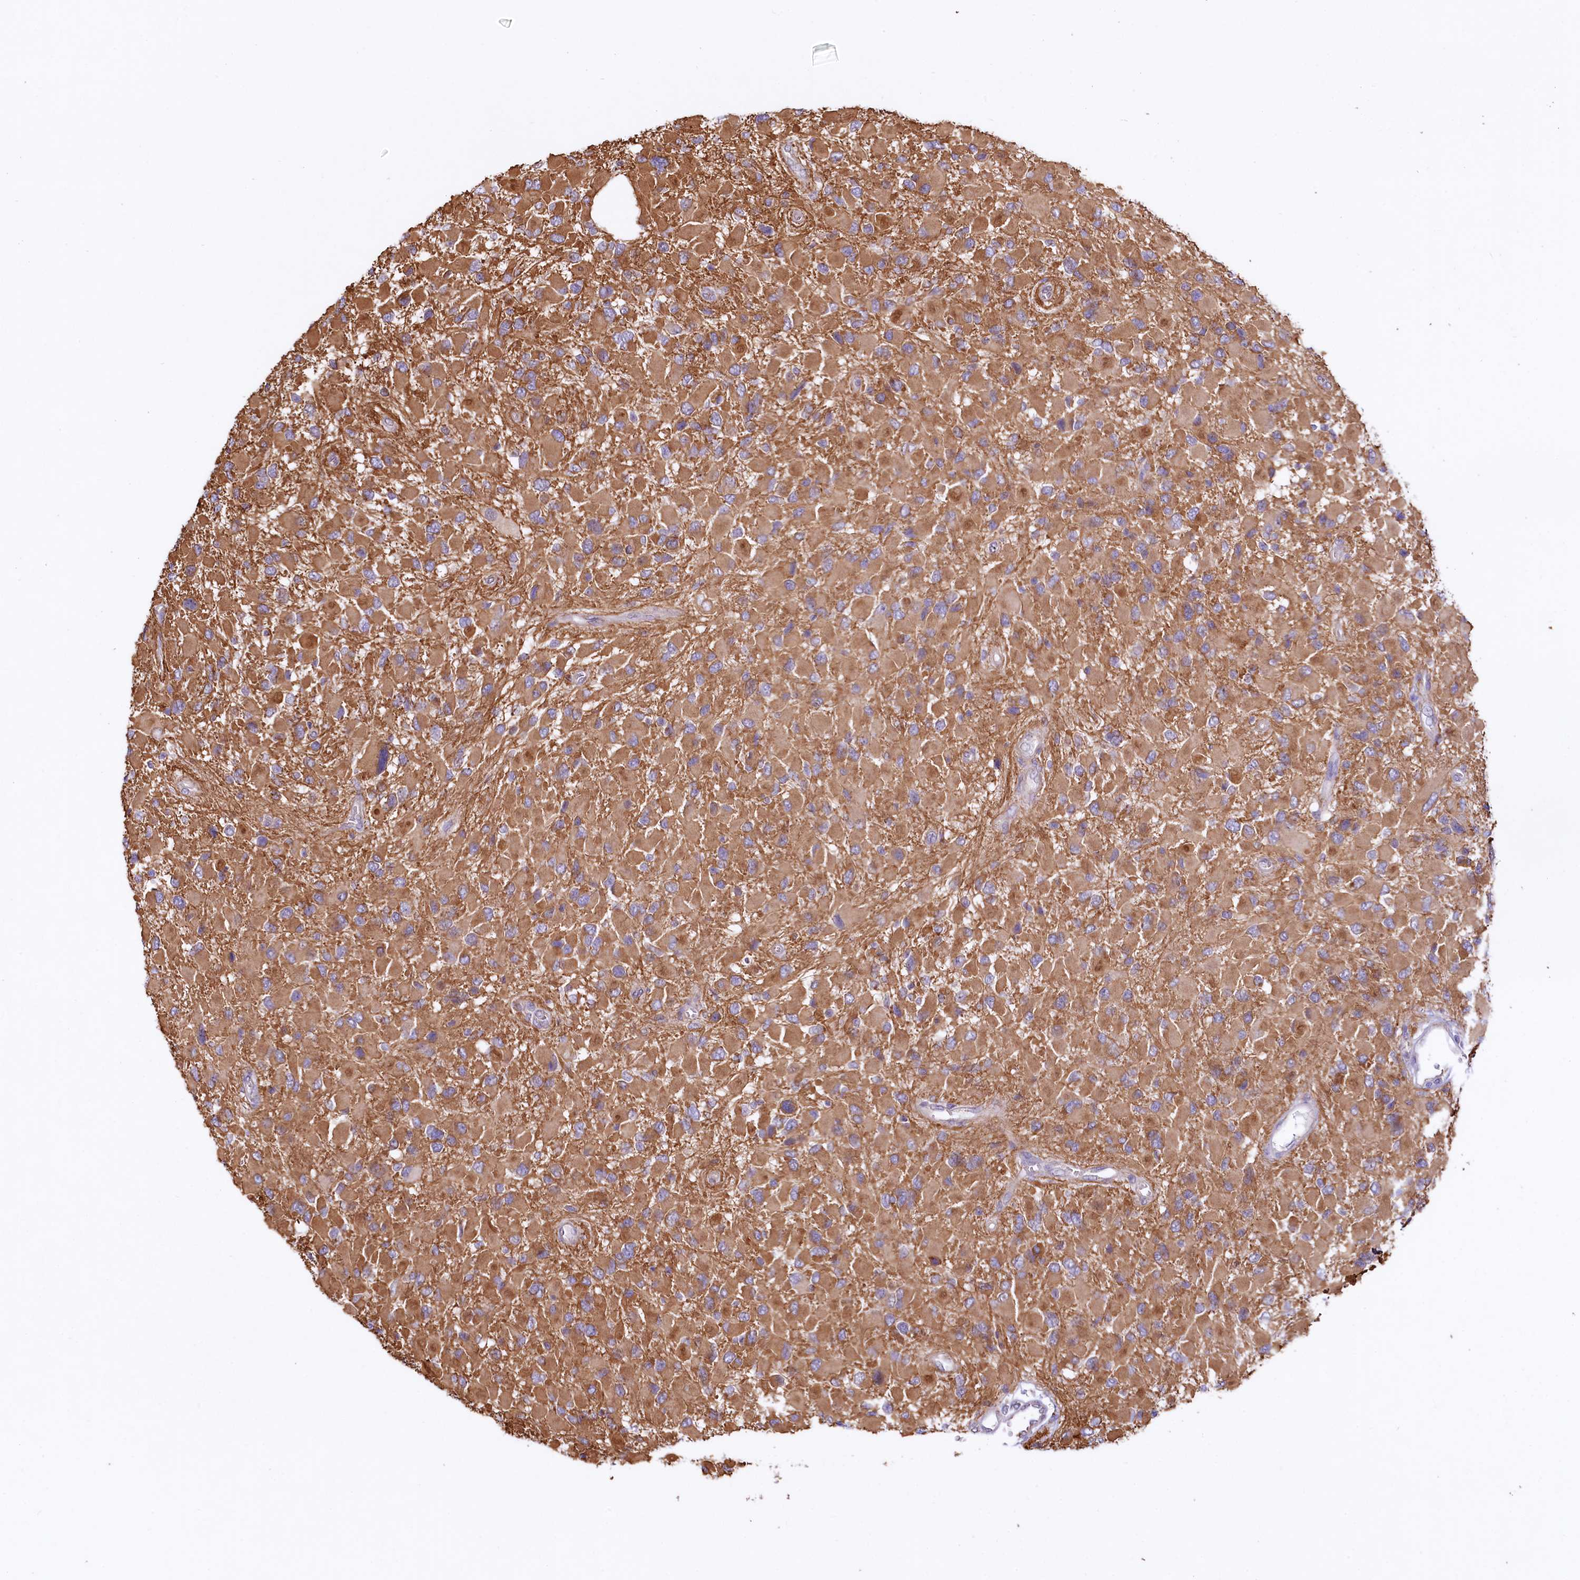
{"staining": {"intensity": "moderate", "quantity": ">75%", "location": "cytoplasmic/membranous"}, "tissue": "glioma", "cell_type": "Tumor cells", "image_type": "cancer", "snomed": [{"axis": "morphology", "description": "Glioma, malignant, High grade"}, {"axis": "topography", "description": "Brain"}], "caption": "Human malignant high-grade glioma stained with a brown dye displays moderate cytoplasmic/membranous positive positivity in about >75% of tumor cells.", "gene": "CEP295", "patient": {"sex": "male", "age": 53}}